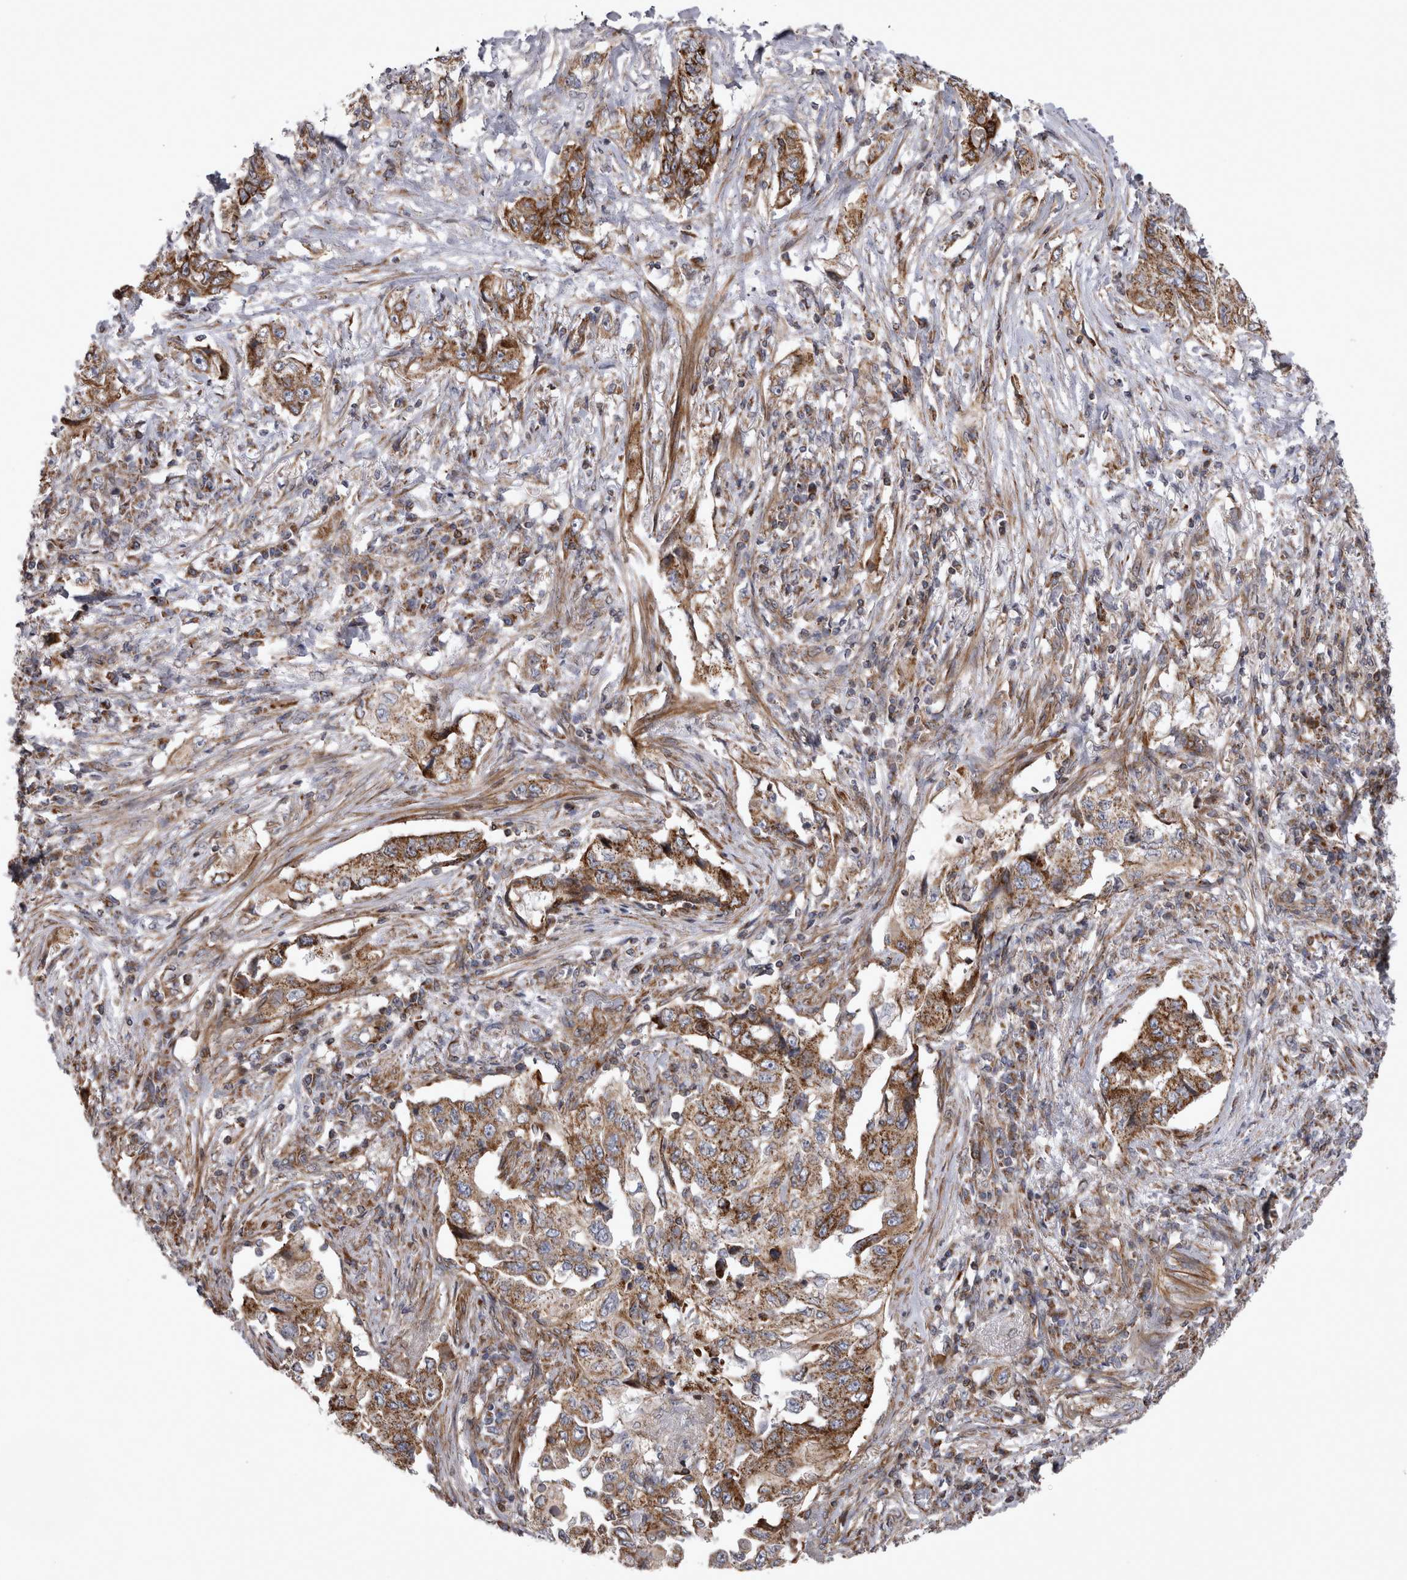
{"staining": {"intensity": "strong", "quantity": ">75%", "location": "cytoplasmic/membranous"}, "tissue": "lung cancer", "cell_type": "Tumor cells", "image_type": "cancer", "snomed": [{"axis": "morphology", "description": "Adenocarcinoma, NOS"}, {"axis": "topography", "description": "Lung"}], "caption": "Protein expression by immunohistochemistry demonstrates strong cytoplasmic/membranous staining in approximately >75% of tumor cells in adenocarcinoma (lung).", "gene": "TSPOAP1", "patient": {"sex": "female", "age": 51}}